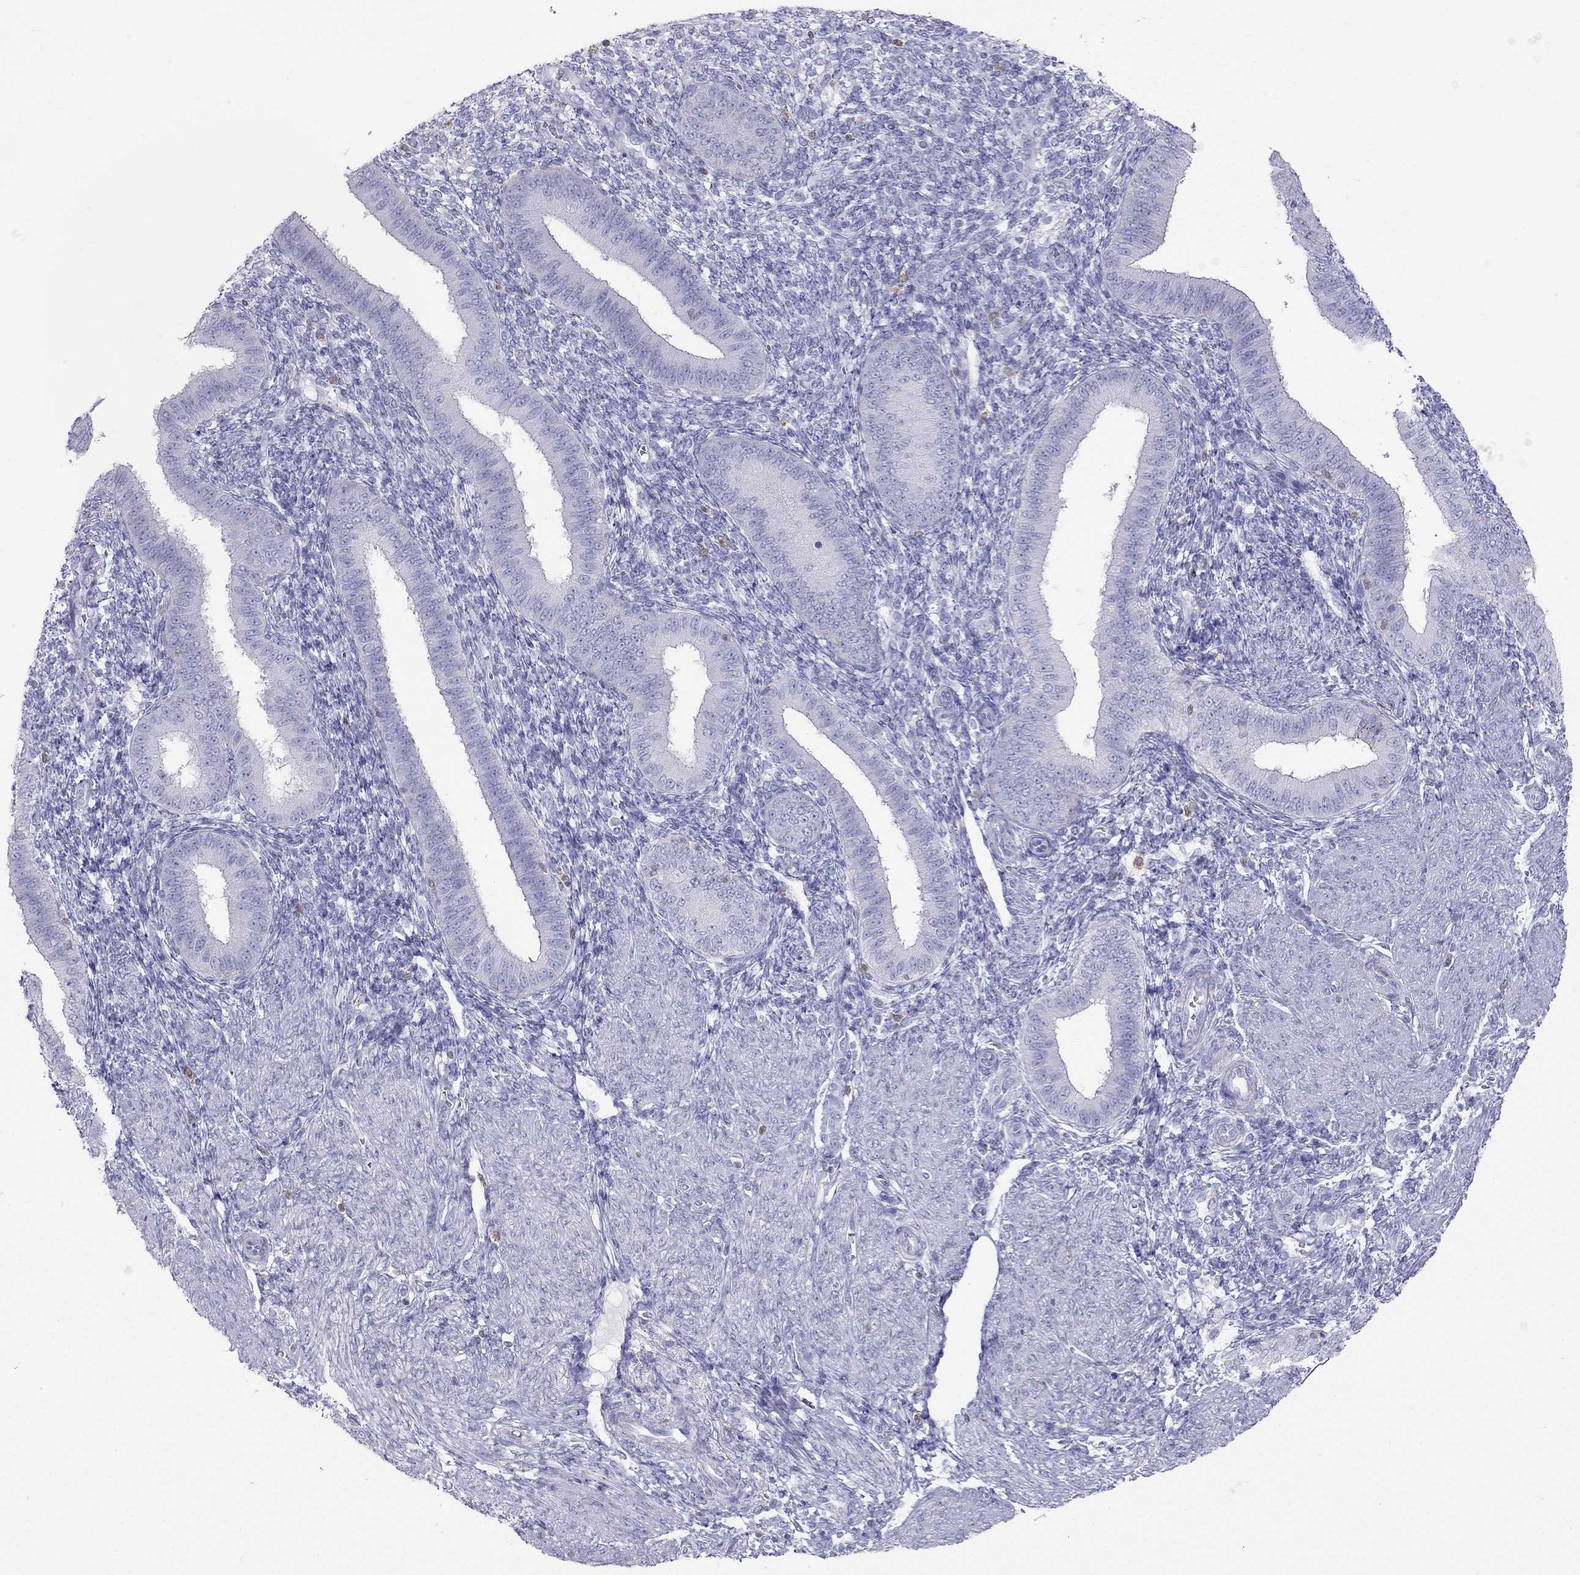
{"staining": {"intensity": "negative", "quantity": "none", "location": "none"}, "tissue": "endometrium", "cell_type": "Cells in endometrial stroma", "image_type": "normal", "snomed": [{"axis": "morphology", "description": "Normal tissue, NOS"}, {"axis": "topography", "description": "Endometrium"}], "caption": "The histopathology image shows no significant staining in cells in endometrial stroma of endometrium.", "gene": "SH2D2A", "patient": {"sex": "female", "age": 39}}